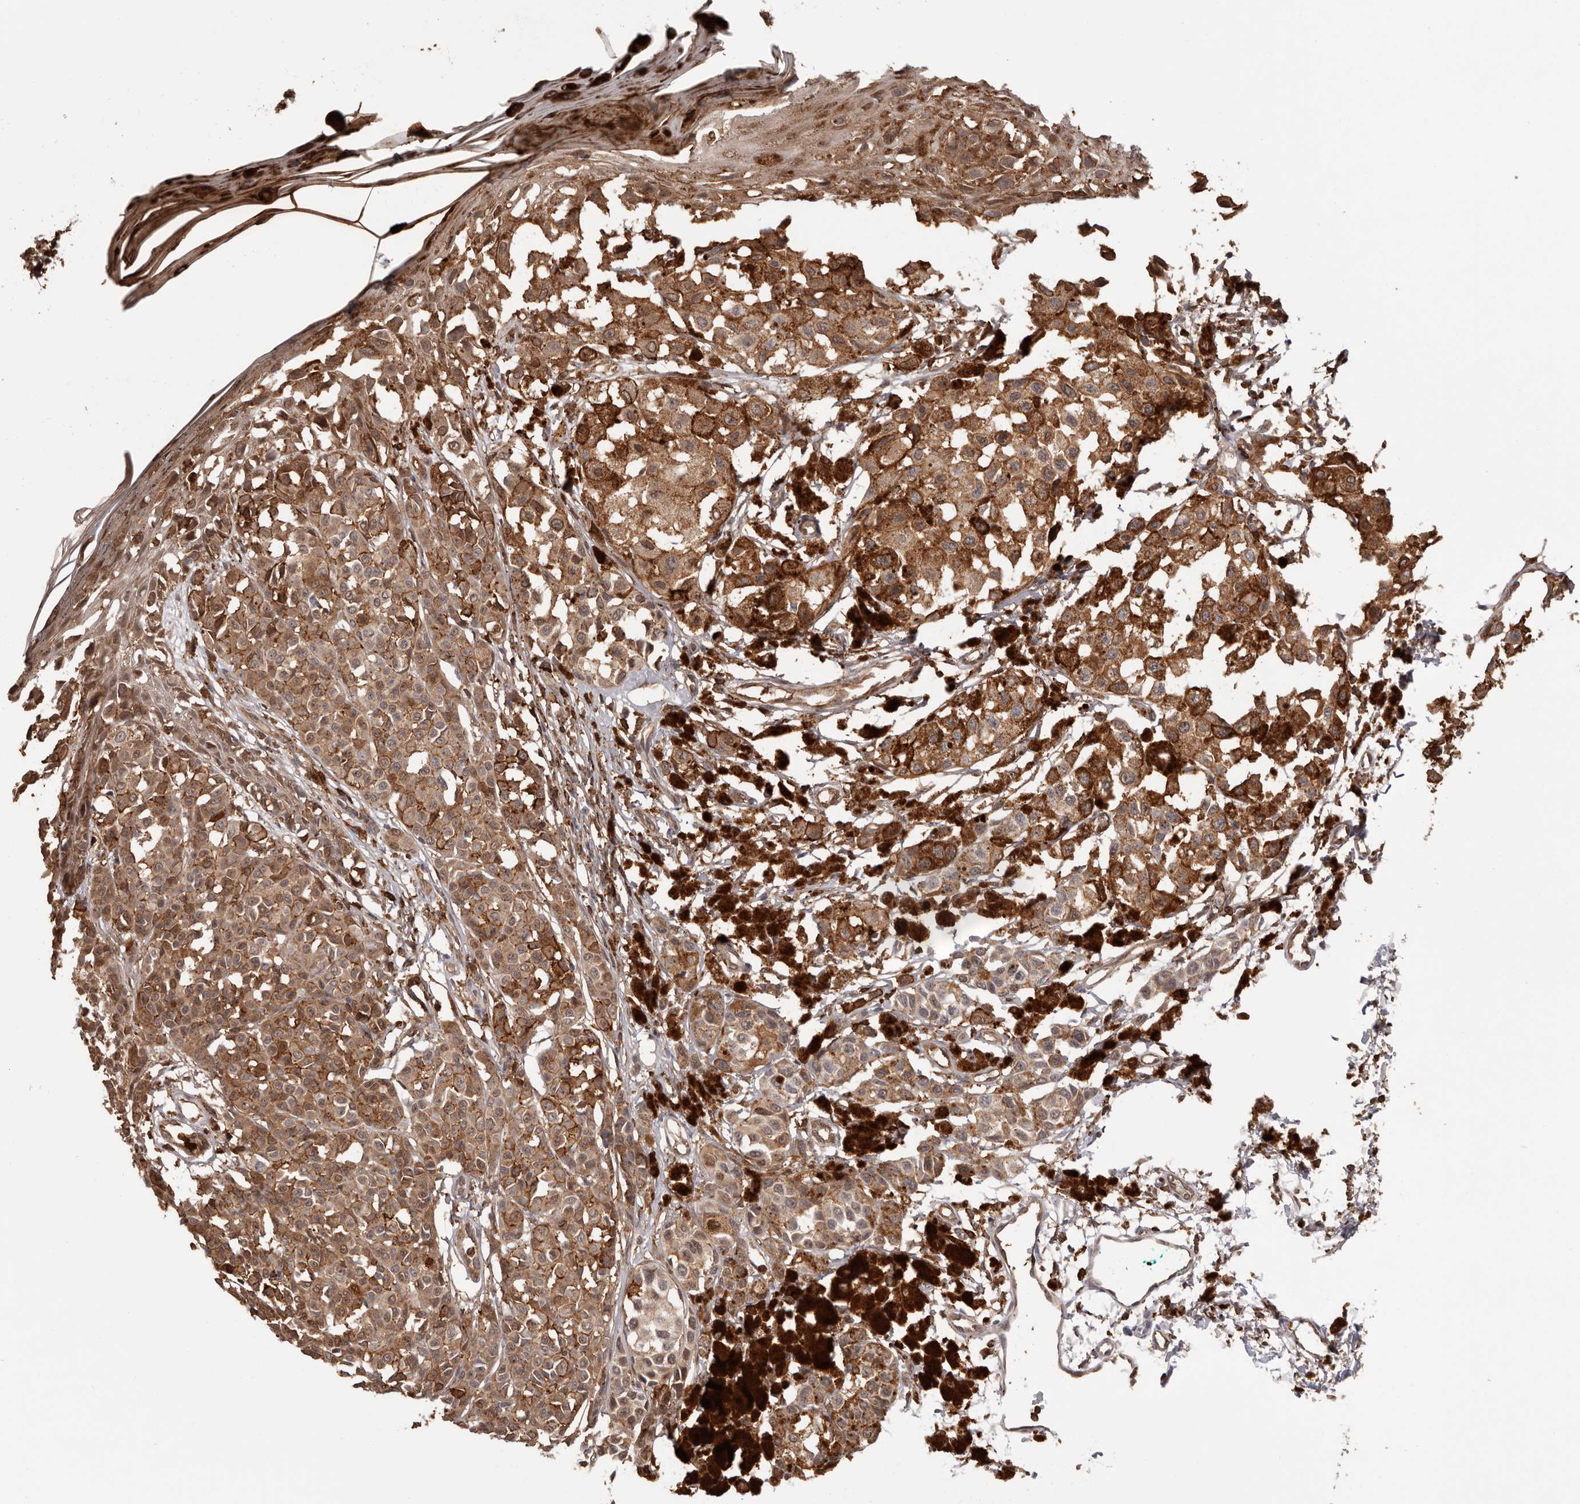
{"staining": {"intensity": "moderate", "quantity": ">75%", "location": "cytoplasmic/membranous"}, "tissue": "melanoma", "cell_type": "Tumor cells", "image_type": "cancer", "snomed": [{"axis": "morphology", "description": "Malignant melanoma, NOS"}, {"axis": "topography", "description": "Skin of leg"}], "caption": "The image shows a brown stain indicating the presence of a protein in the cytoplasmic/membranous of tumor cells in malignant melanoma.", "gene": "PRR12", "patient": {"sex": "female", "age": 72}}